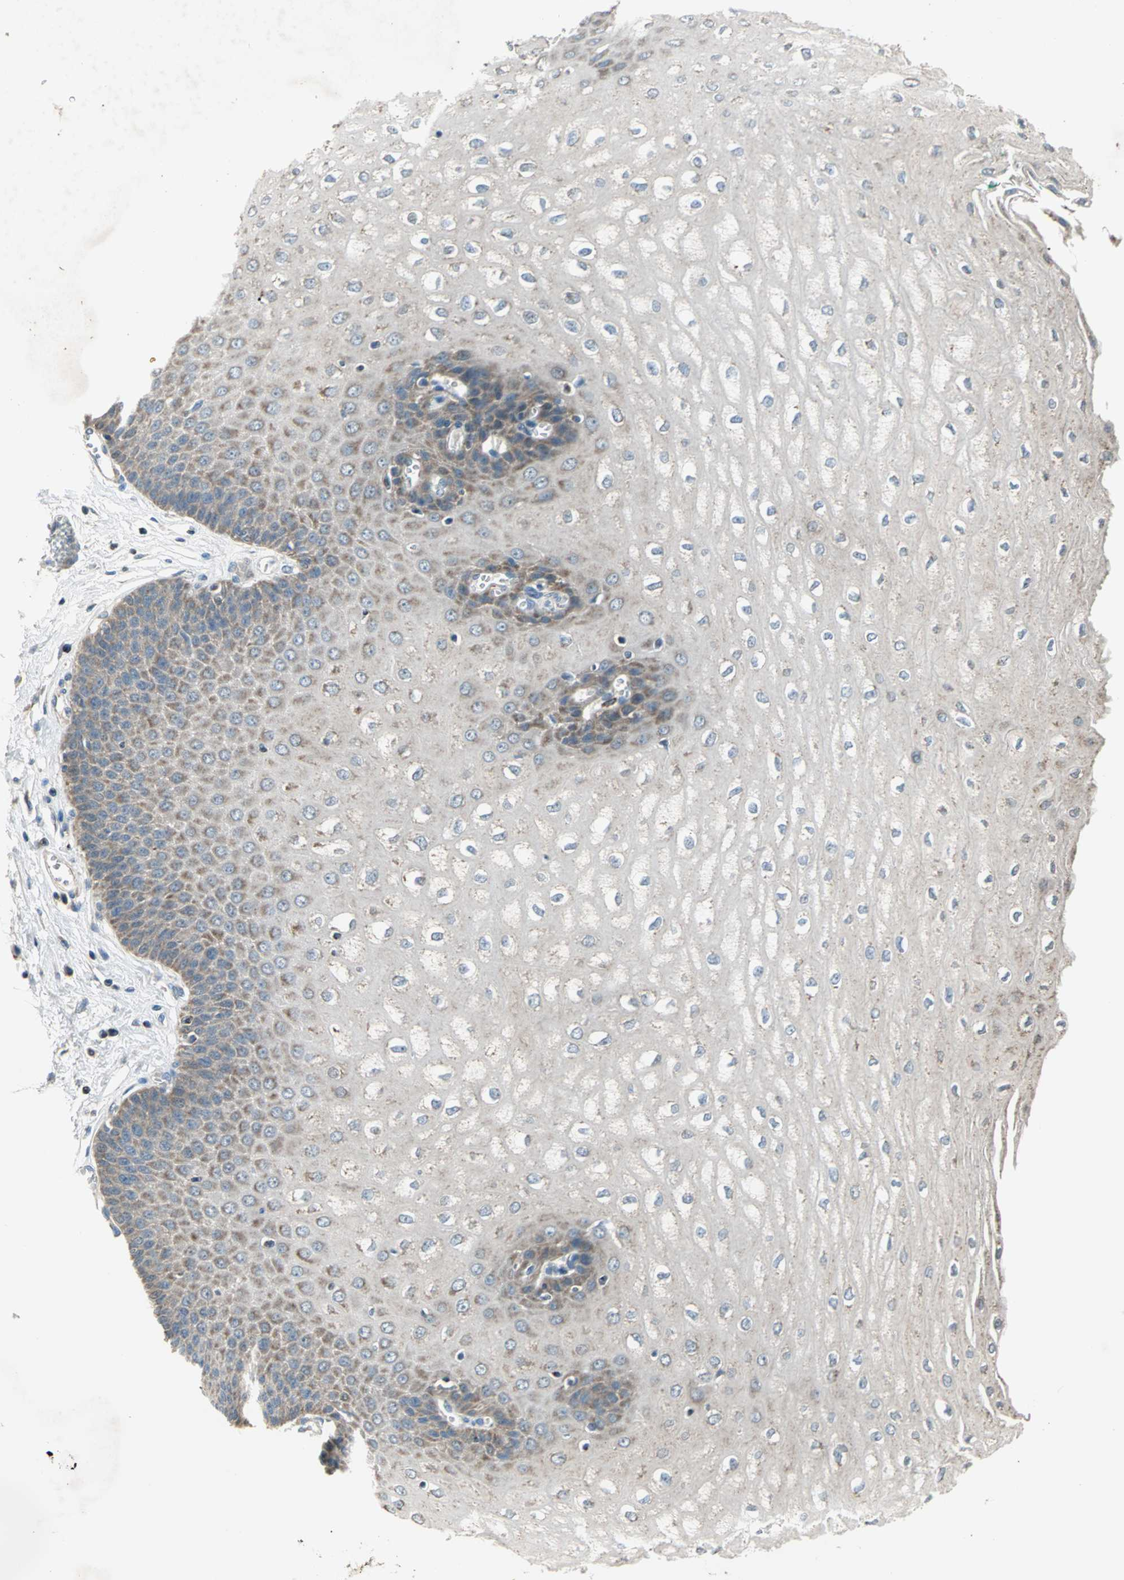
{"staining": {"intensity": "moderate", "quantity": "25%-75%", "location": "cytoplasmic/membranous"}, "tissue": "esophagus", "cell_type": "Squamous epithelial cells", "image_type": "normal", "snomed": [{"axis": "morphology", "description": "Normal tissue, NOS"}, {"axis": "topography", "description": "Esophagus"}], "caption": "Immunohistochemical staining of unremarkable esophagus displays moderate cytoplasmic/membranous protein staining in approximately 25%-75% of squamous epithelial cells. Using DAB (3,3'-diaminobenzidine) (brown) and hematoxylin (blue) stains, captured at high magnification using brightfield microscopy.", "gene": "TRAK1", "patient": {"sex": "male", "age": 60}}